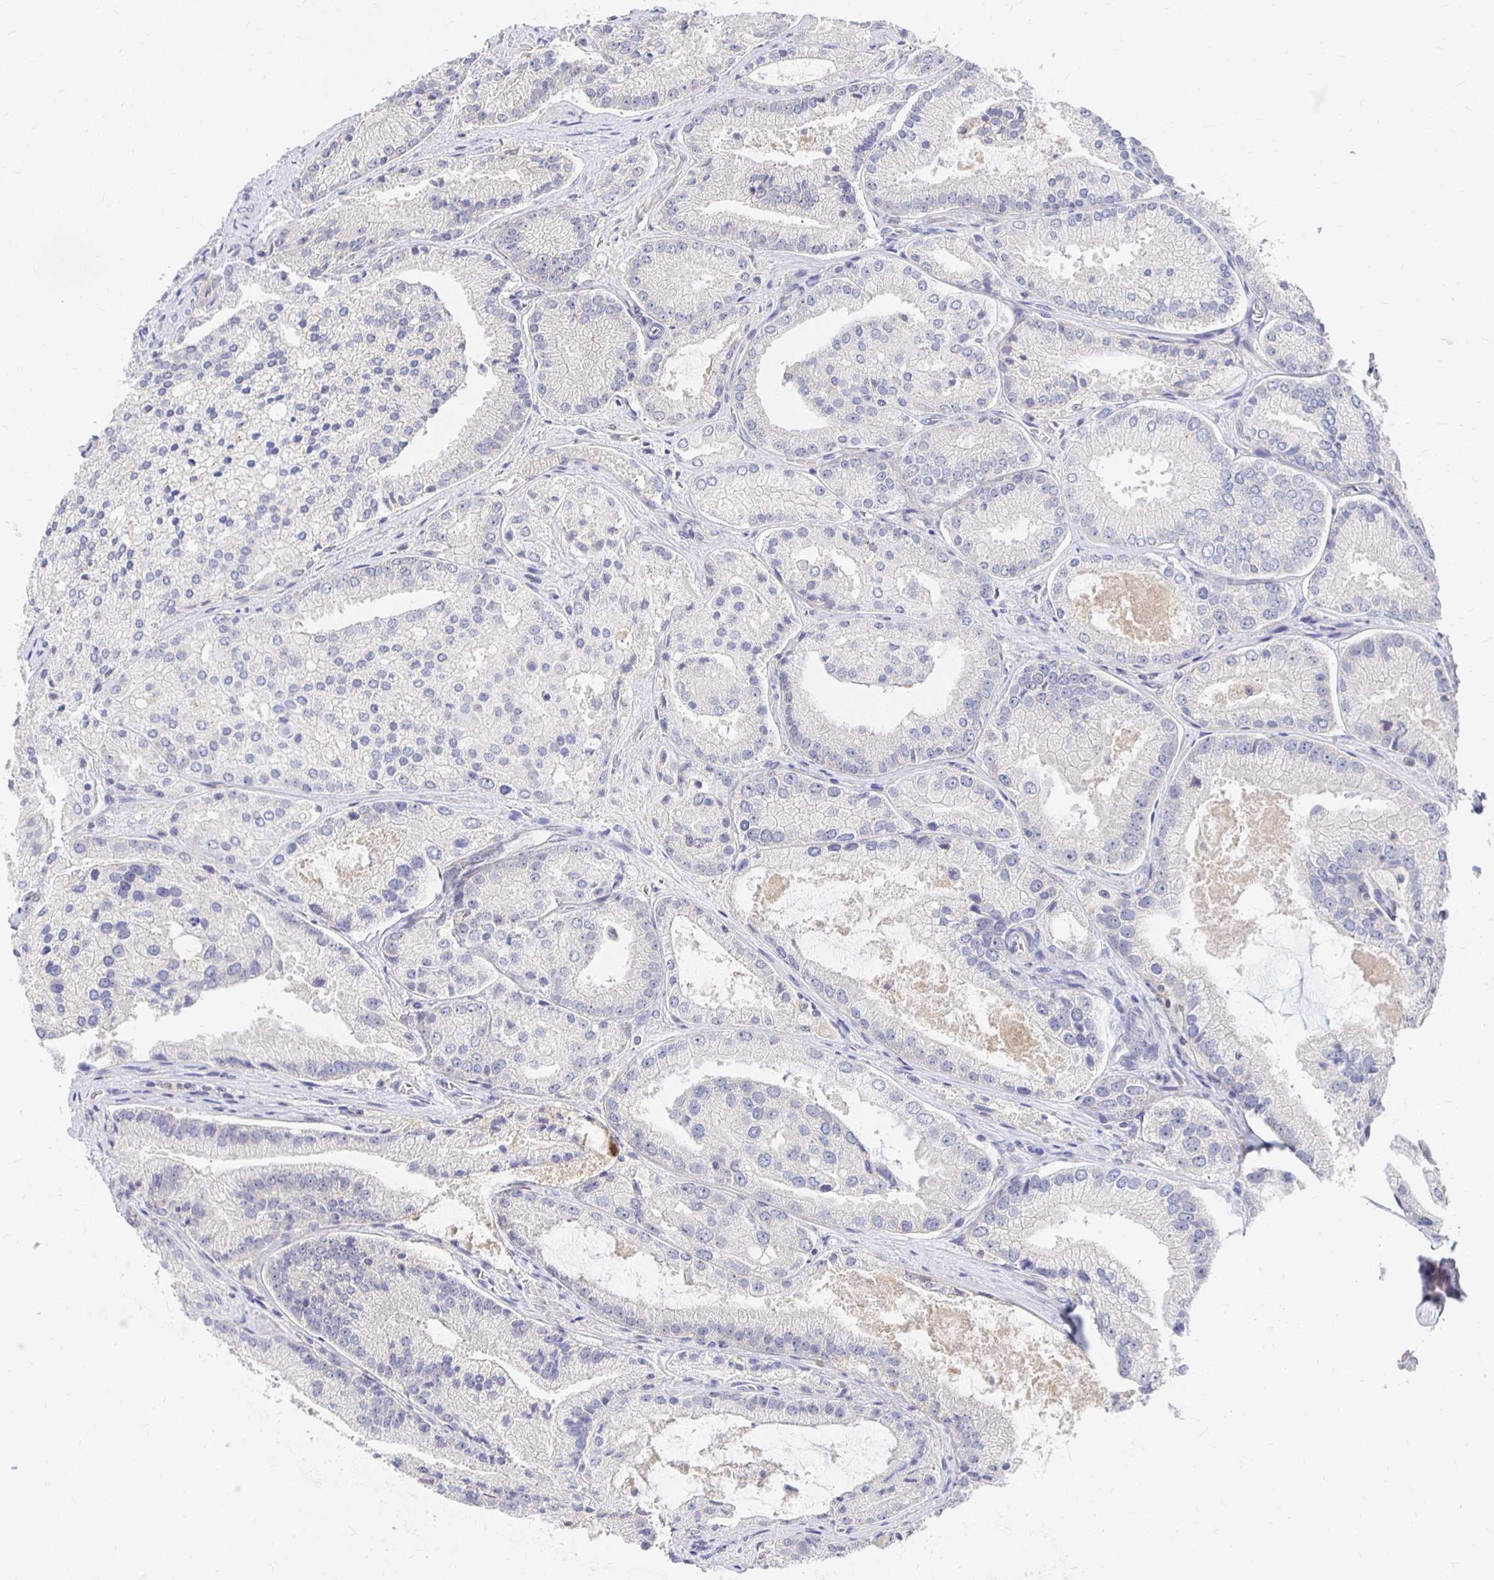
{"staining": {"intensity": "negative", "quantity": "none", "location": "none"}, "tissue": "prostate cancer", "cell_type": "Tumor cells", "image_type": "cancer", "snomed": [{"axis": "morphology", "description": "Adenocarcinoma, High grade"}, {"axis": "topography", "description": "Prostate"}], "caption": "Tumor cells show no significant protein positivity in prostate cancer (adenocarcinoma (high-grade)). The staining is performed using DAB brown chromogen with nuclei counter-stained in using hematoxylin.", "gene": "FKRP", "patient": {"sex": "male", "age": 73}}